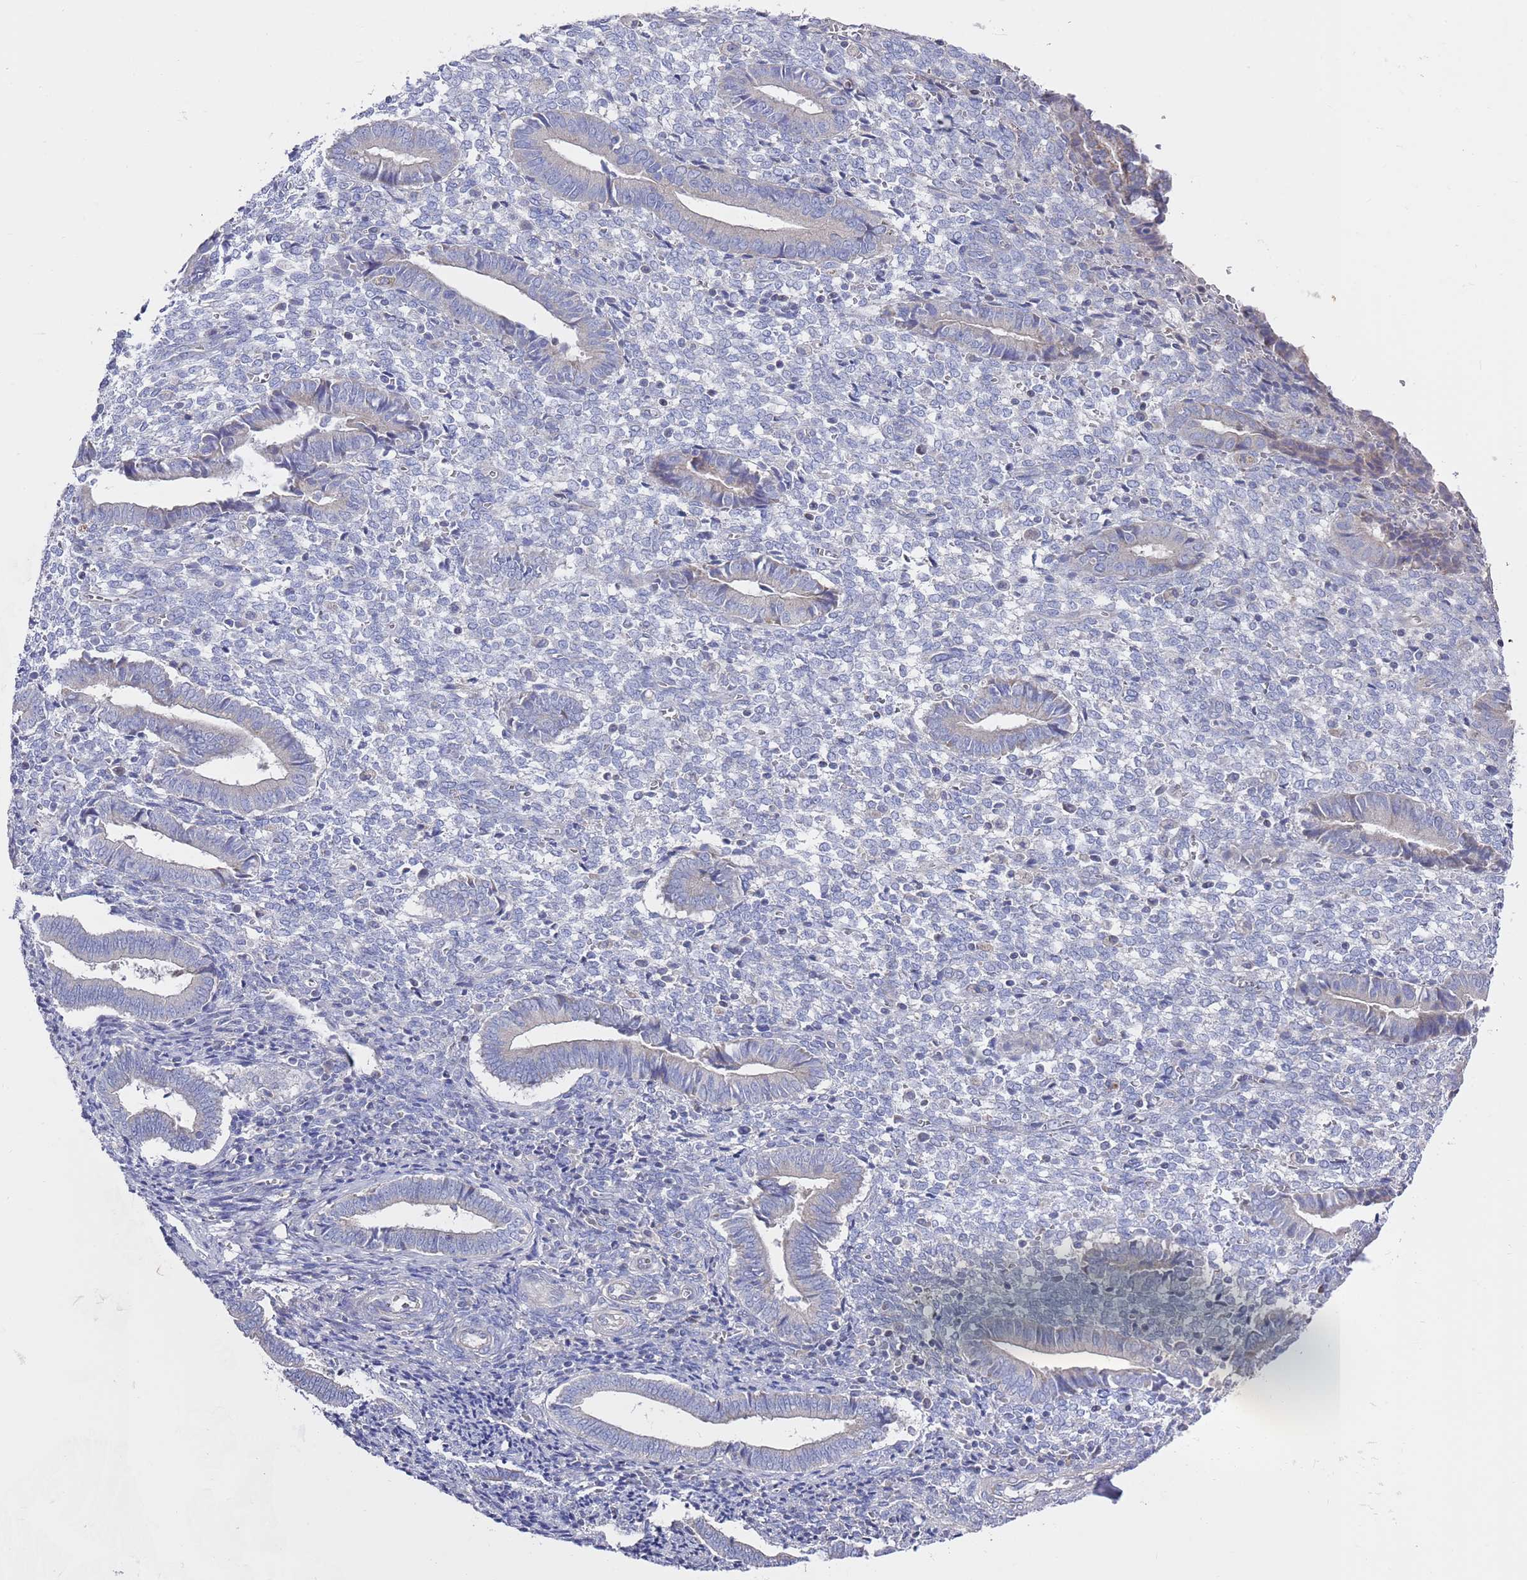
{"staining": {"intensity": "negative", "quantity": "none", "location": "none"}, "tissue": "endometrium", "cell_type": "Cells in endometrial stroma", "image_type": "normal", "snomed": [{"axis": "morphology", "description": "Normal tissue, NOS"}, {"axis": "topography", "description": "Other"}, {"axis": "topography", "description": "Endometrium"}], "caption": "The immunohistochemistry photomicrograph has no significant staining in cells in endometrial stroma of endometrium. (Immunohistochemistry, brightfield microscopy, high magnification).", "gene": "SCAPER", "patient": {"sex": "female", "age": 44}}